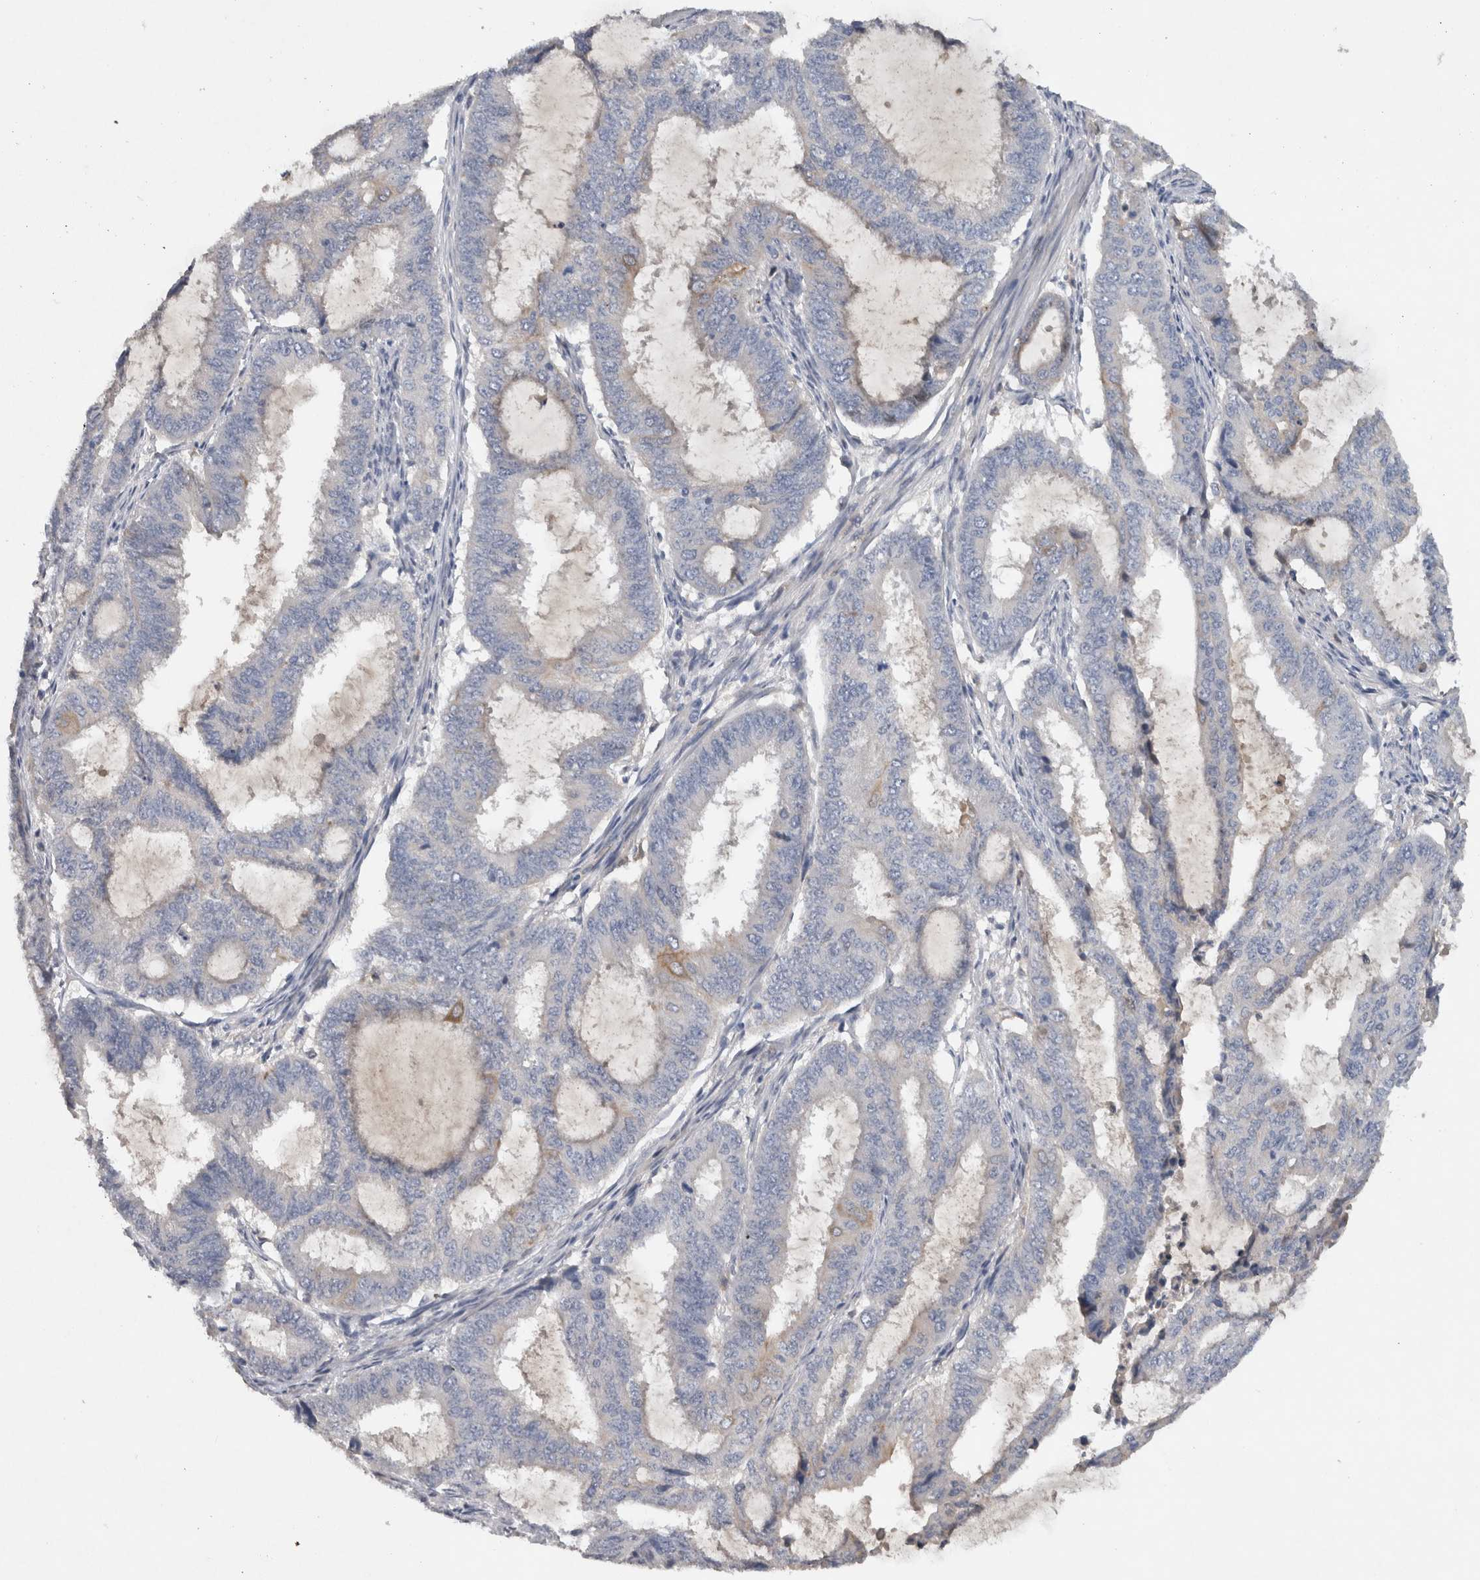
{"staining": {"intensity": "negative", "quantity": "none", "location": "none"}, "tissue": "endometrial cancer", "cell_type": "Tumor cells", "image_type": "cancer", "snomed": [{"axis": "morphology", "description": "Adenocarcinoma, NOS"}, {"axis": "topography", "description": "Endometrium"}], "caption": "IHC histopathology image of endometrial cancer stained for a protein (brown), which shows no expression in tumor cells. (DAB (3,3'-diaminobenzidine) immunohistochemistry (IHC) with hematoxylin counter stain).", "gene": "HEXD", "patient": {"sex": "female", "age": 51}}